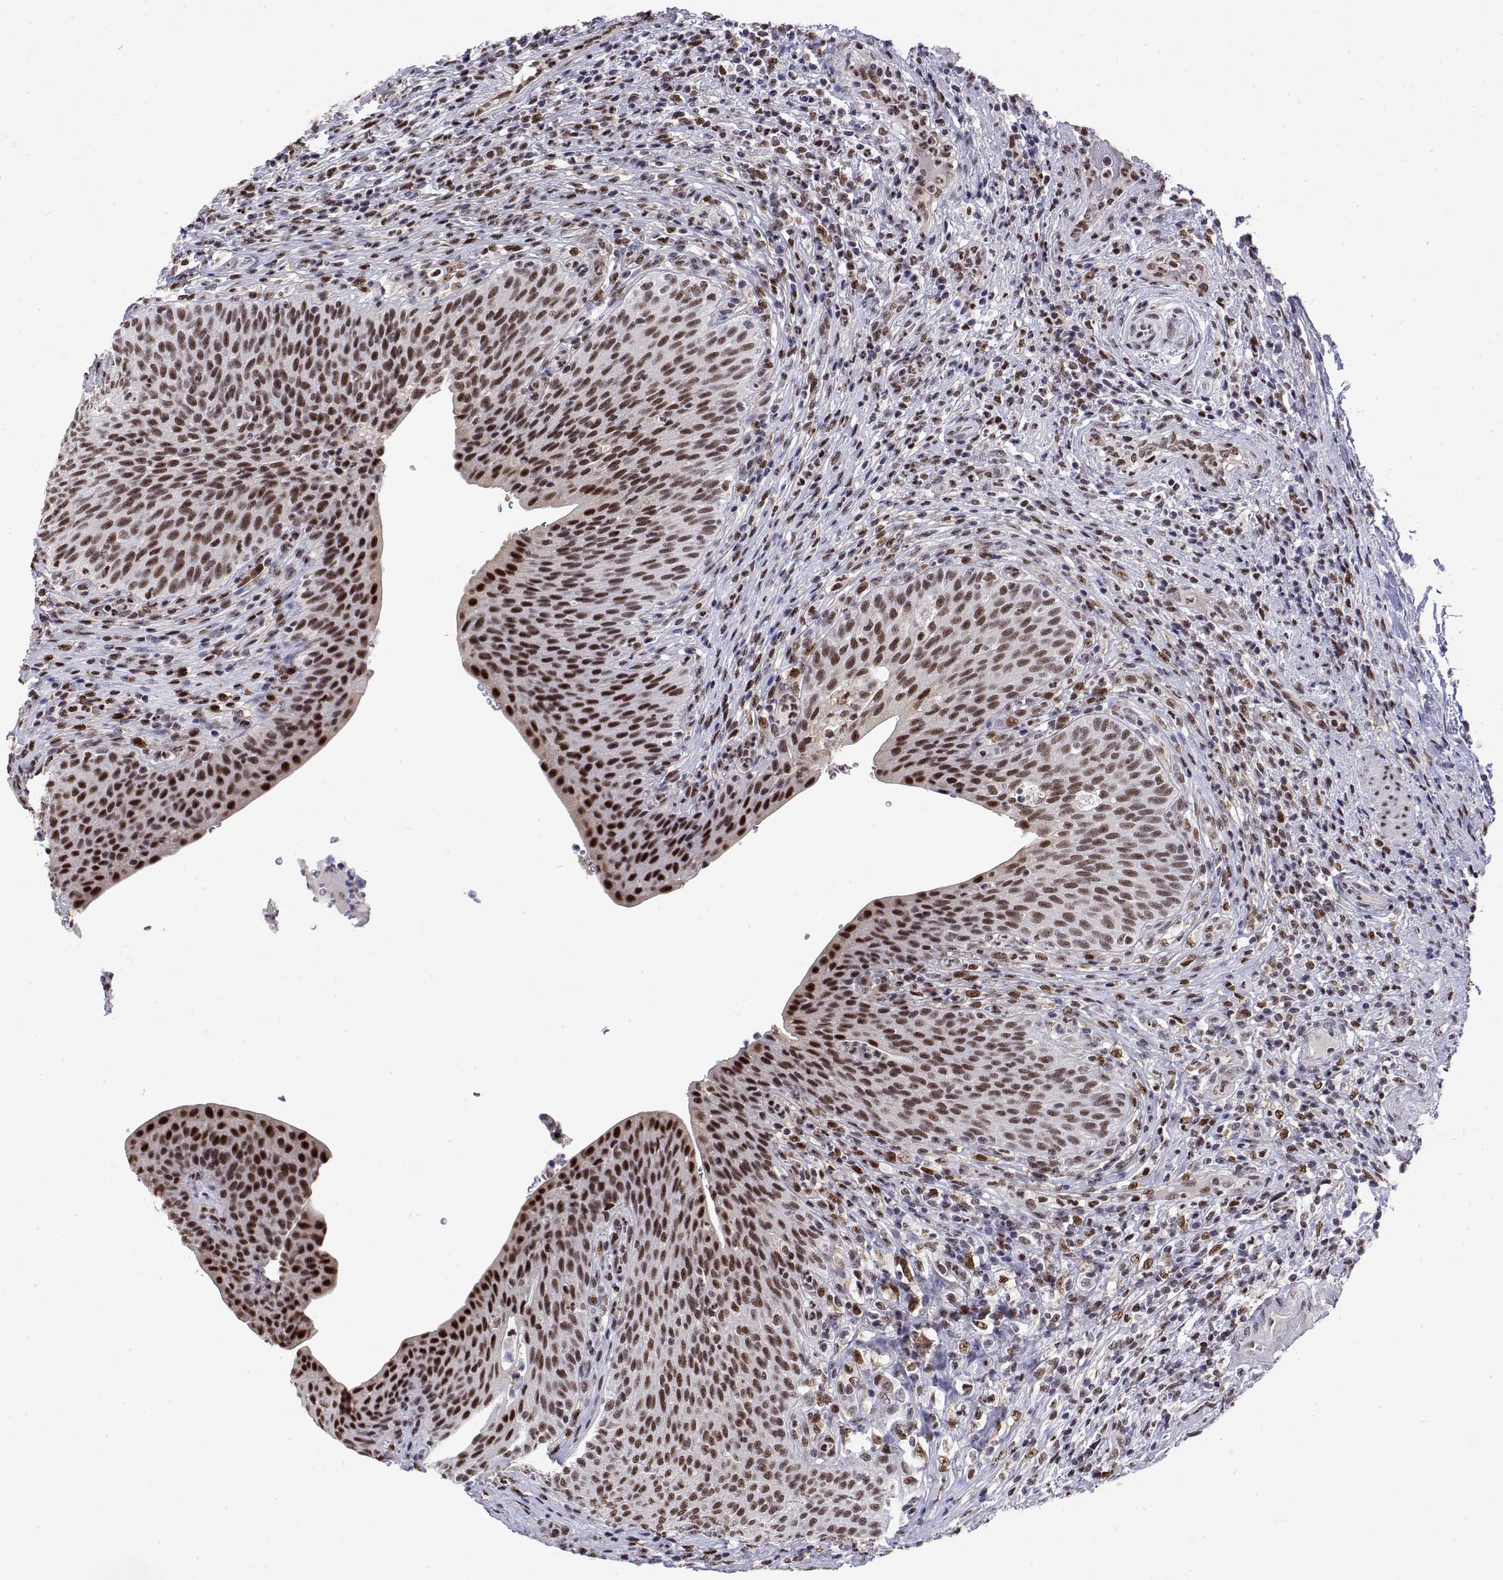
{"staining": {"intensity": "strong", "quantity": "25%-75%", "location": "nuclear"}, "tissue": "urinary bladder", "cell_type": "Urothelial cells", "image_type": "normal", "snomed": [{"axis": "morphology", "description": "Normal tissue, NOS"}, {"axis": "topography", "description": "Urinary bladder"}, {"axis": "topography", "description": "Peripheral nerve tissue"}], "caption": "Urinary bladder stained for a protein (brown) displays strong nuclear positive positivity in about 25%-75% of urothelial cells.", "gene": "POLDIP3", "patient": {"sex": "male", "age": 66}}